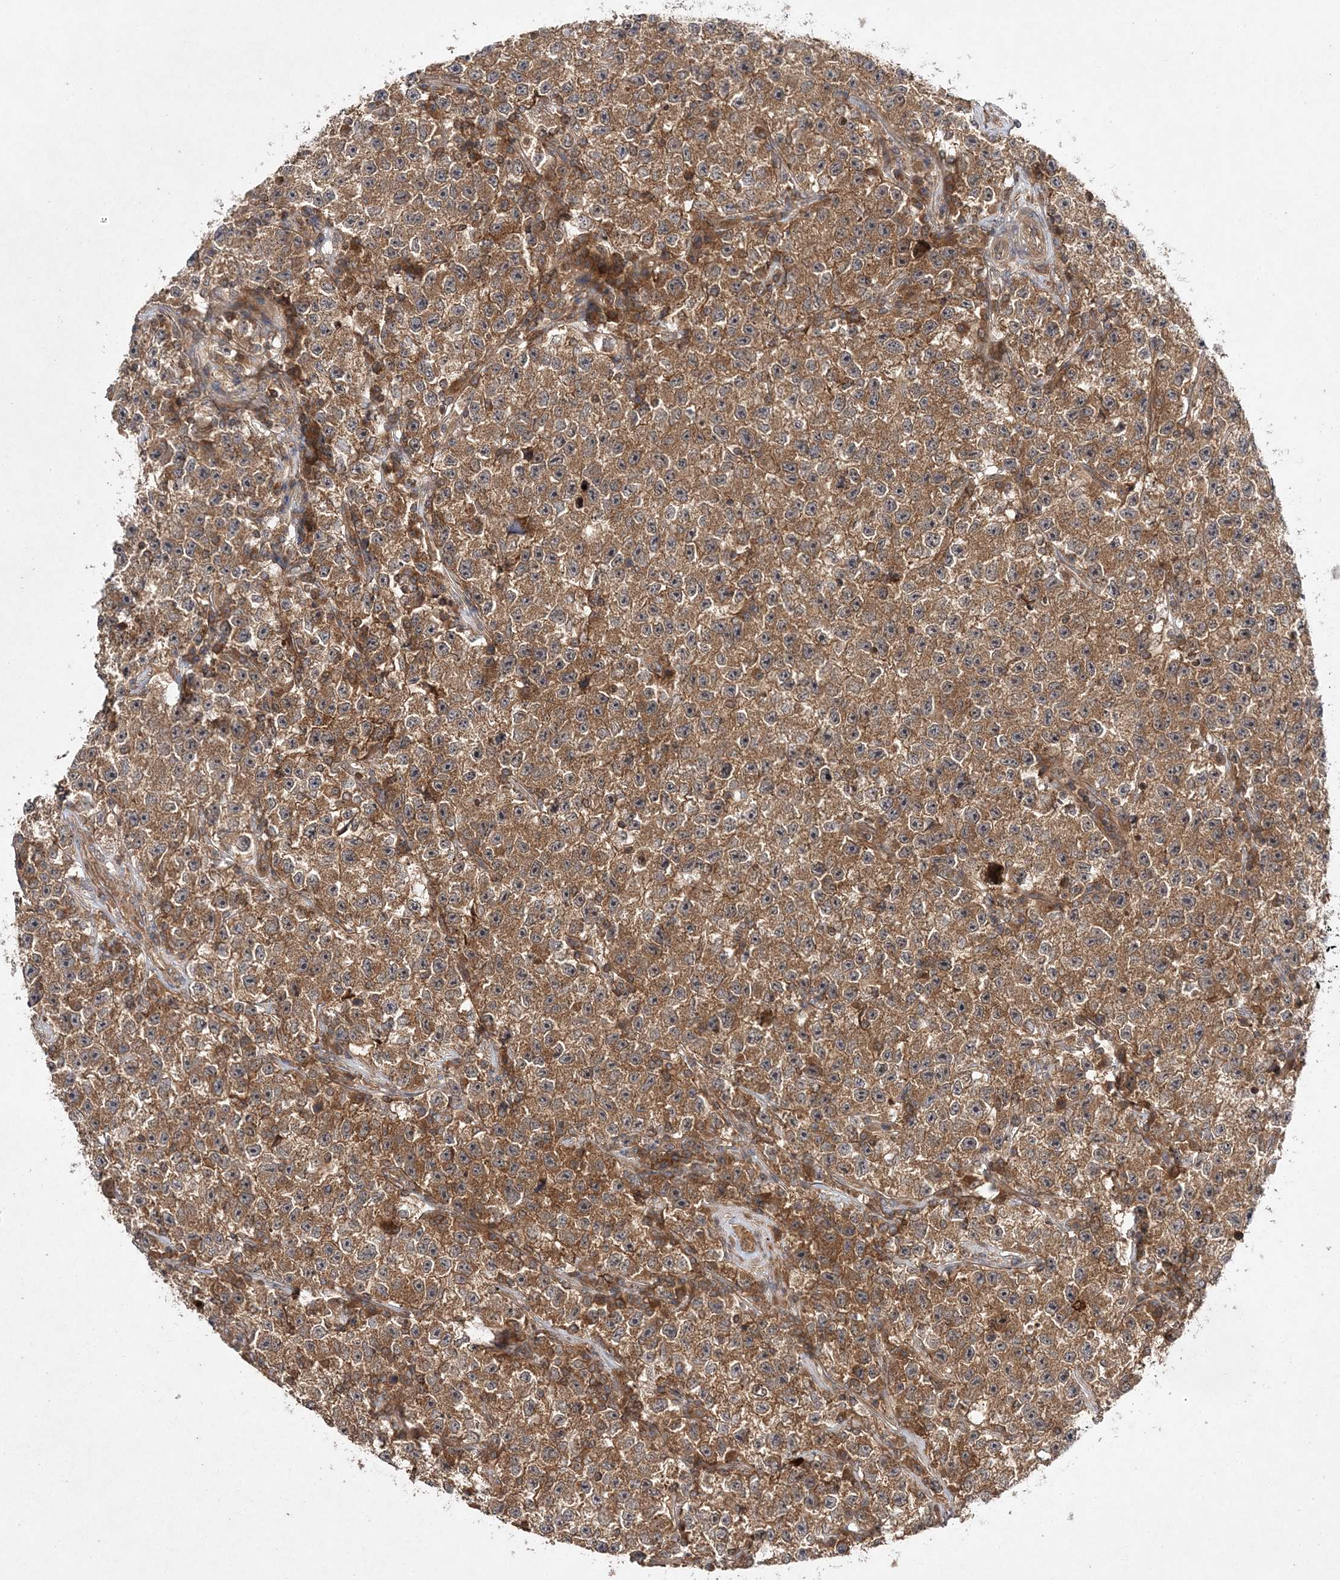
{"staining": {"intensity": "moderate", "quantity": ">75%", "location": "cytoplasmic/membranous"}, "tissue": "testis cancer", "cell_type": "Tumor cells", "image_type": "cancer", "snomed": [{"axis": "morphology", "description": "Seminoma, NOS"}, {"axis": "topography", "description": "Testis"}], "caption": "This is a histology image of immunohistochemistry staining of testis cancer (seminoma), which shows moderate expression in the cytoplasmic/membranous of tumor cells.", "gene": "TMEM9B", "patient": {"sex": "male", "age": 22}}